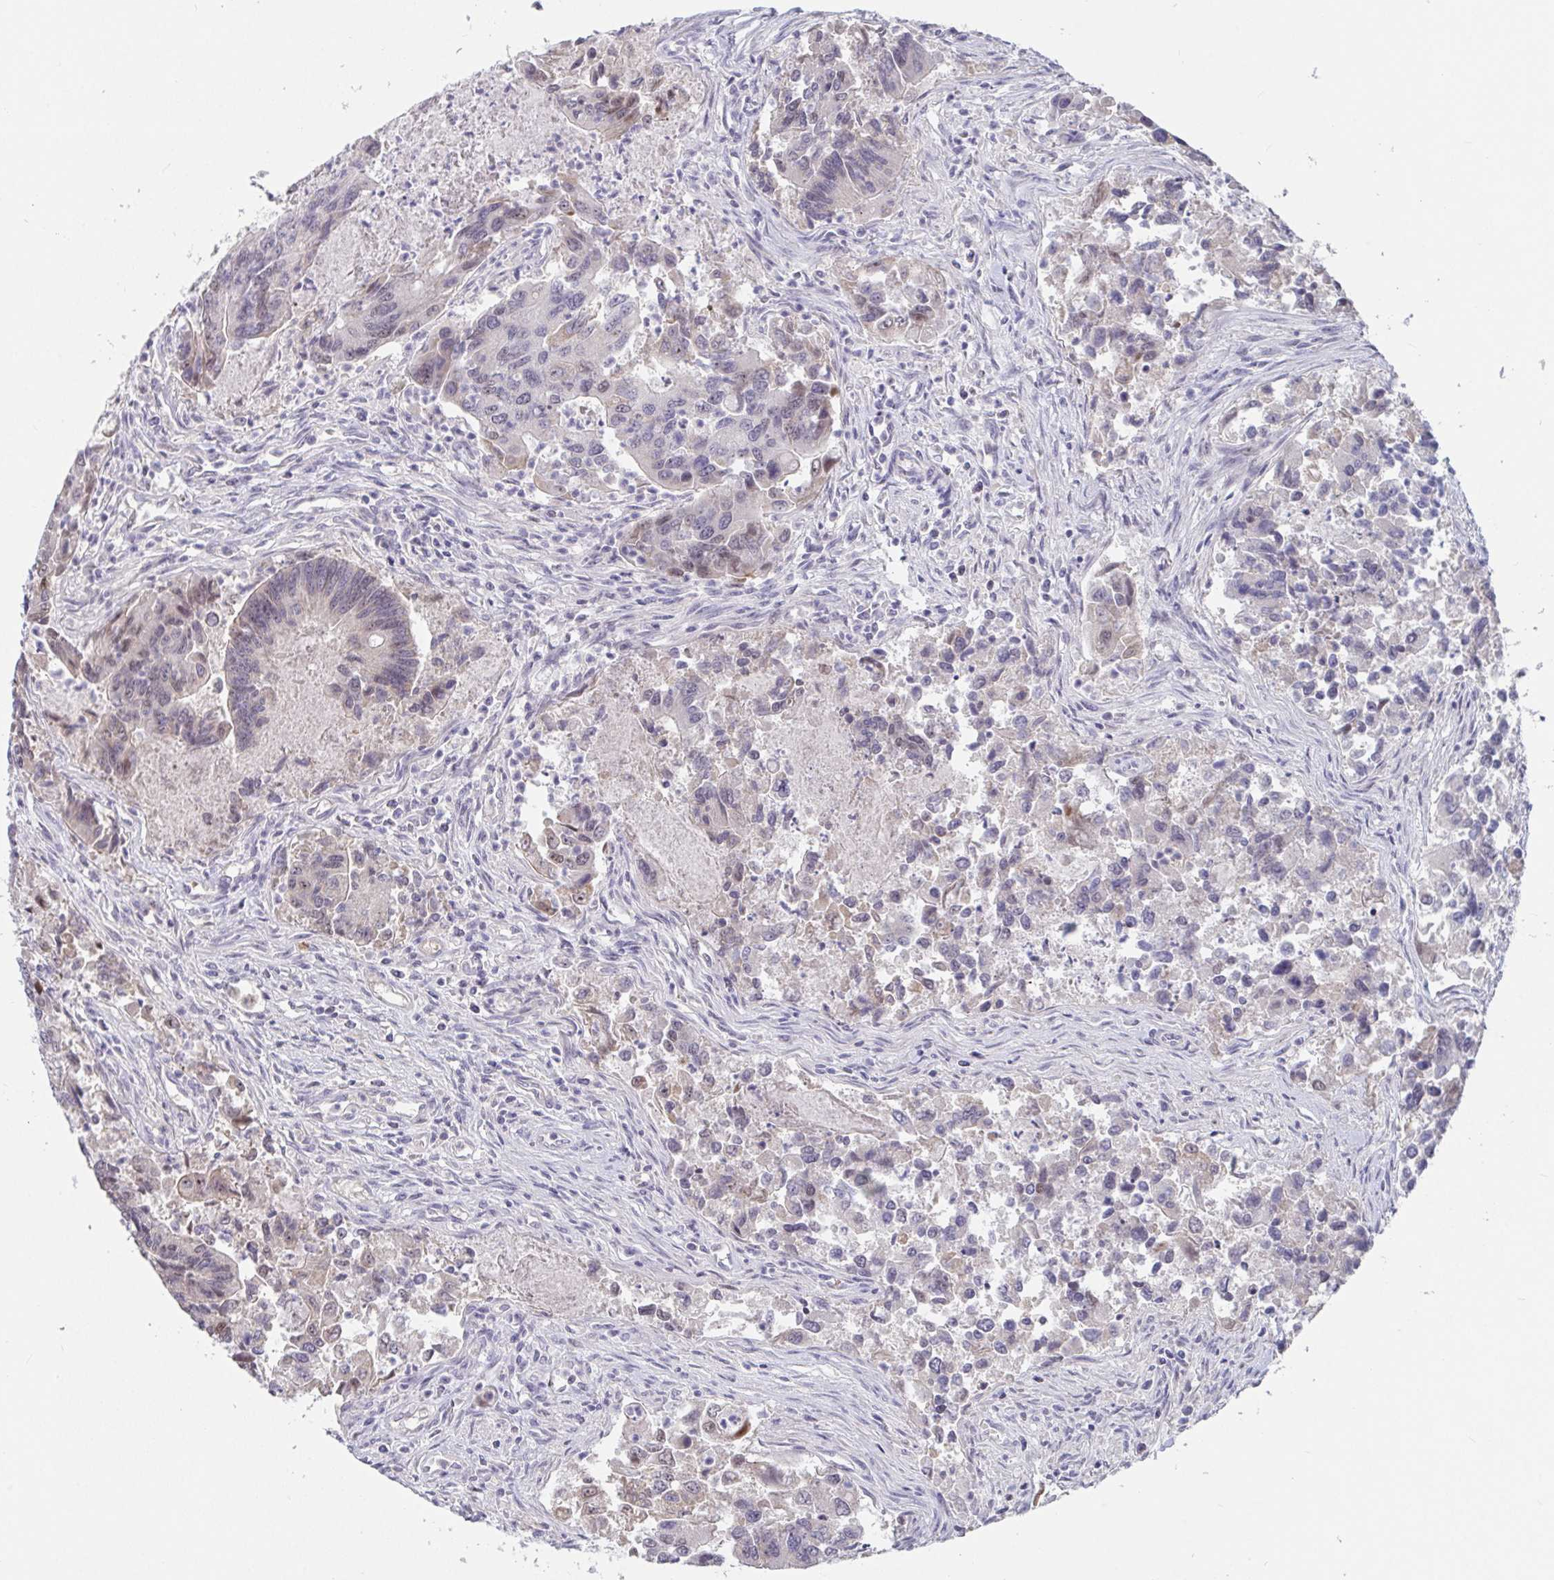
{"staining": {"intensity": "weak", "quantity": "<25%", "location": "nuclear"}, "tissue": "colorectal cancer", "cell_type": "Tumor cells", "image_type": "cancer", "snomed": [{"axis": "morphology", "description": "Adenocarcinoma, NOS"}, {"axis": "topography", "description": "Colon"}], "caption": "Colorectal cancer was stained to show a protein in brown. There is no significant expression in tumor cells.", "gene": "MYC", "patient": {"sex": "female", "age": 67}}